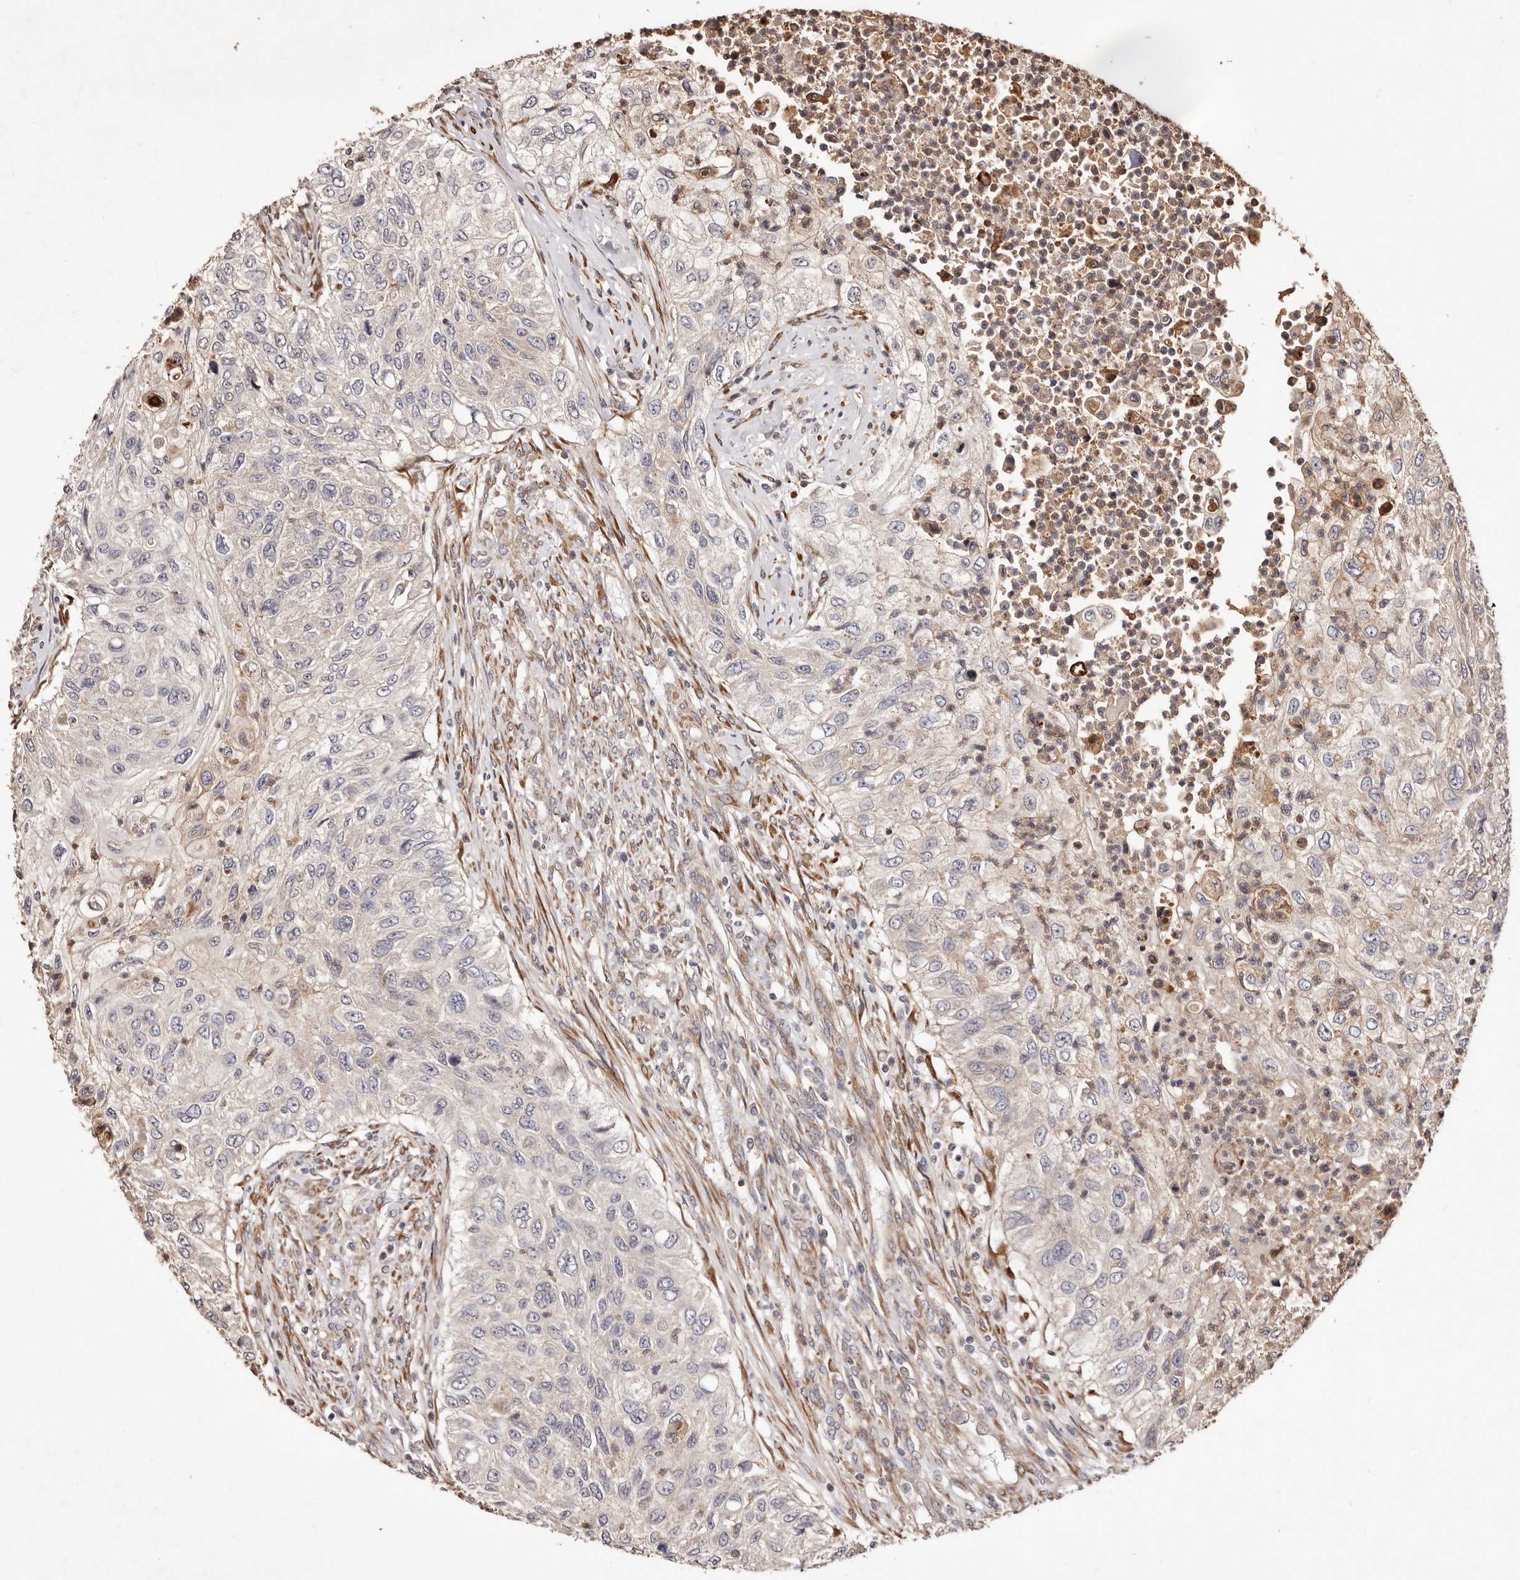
{"staining": {"intensity": "negative", "quantity": "none", "location": "none"}, "tissue": "urothelial cancer", "cell_type": "Tumor cells", "image_type": "cancer", "snomed": [{"axis": "morphology", "description": "Urothelial carcinoma, High grade"}, {"axis": "topography", "description": "Urinary bladder"}], "caption": "Immunohistochemistry micrograph of neoplastic tissue: high-grade urothelial carcinoma stained with DAB exhibits no significant protein positivity in tumor cells.", "gene": "CCL14", "patient": {"sex": "female", "age": 60}}